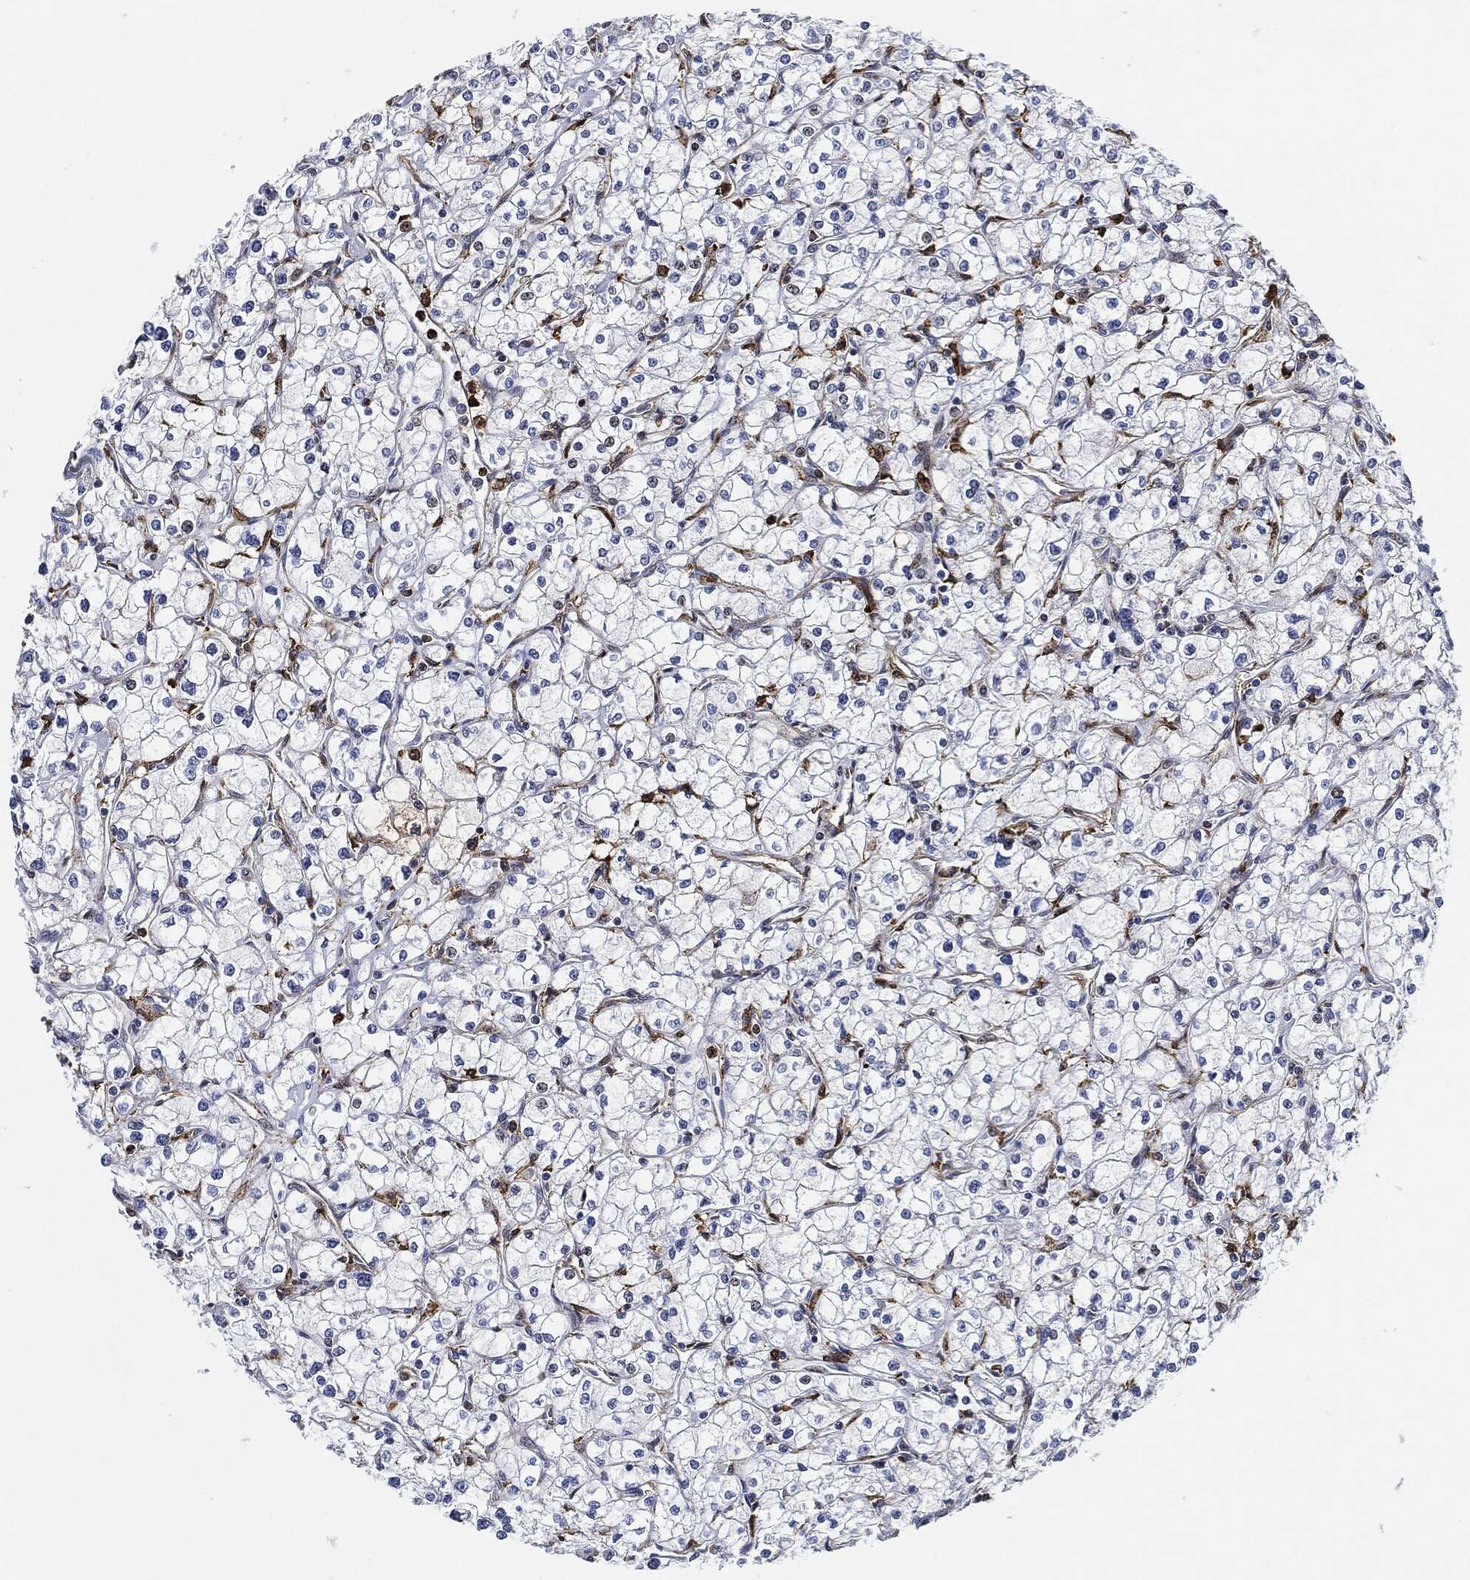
{"staining": {"intensity": "negative", "quantity": "none", "location": "none"}, "tissue": "renal cancer", "cell_type": "Tumor cells", "image_type": "cancer", "snomed": [{"axis": "morphology", "description": "Adenocarcinoma, NOS"}, {"axis": "topography", "description": "Kidney"}], "caption": "An immunohistochemistry (IHC) micrograph of renal cancer is shown. There is no staining in tumor cells of renal cancer.", "gene": "NANOS3", "patient": {"sex": "male", "age": 67}}